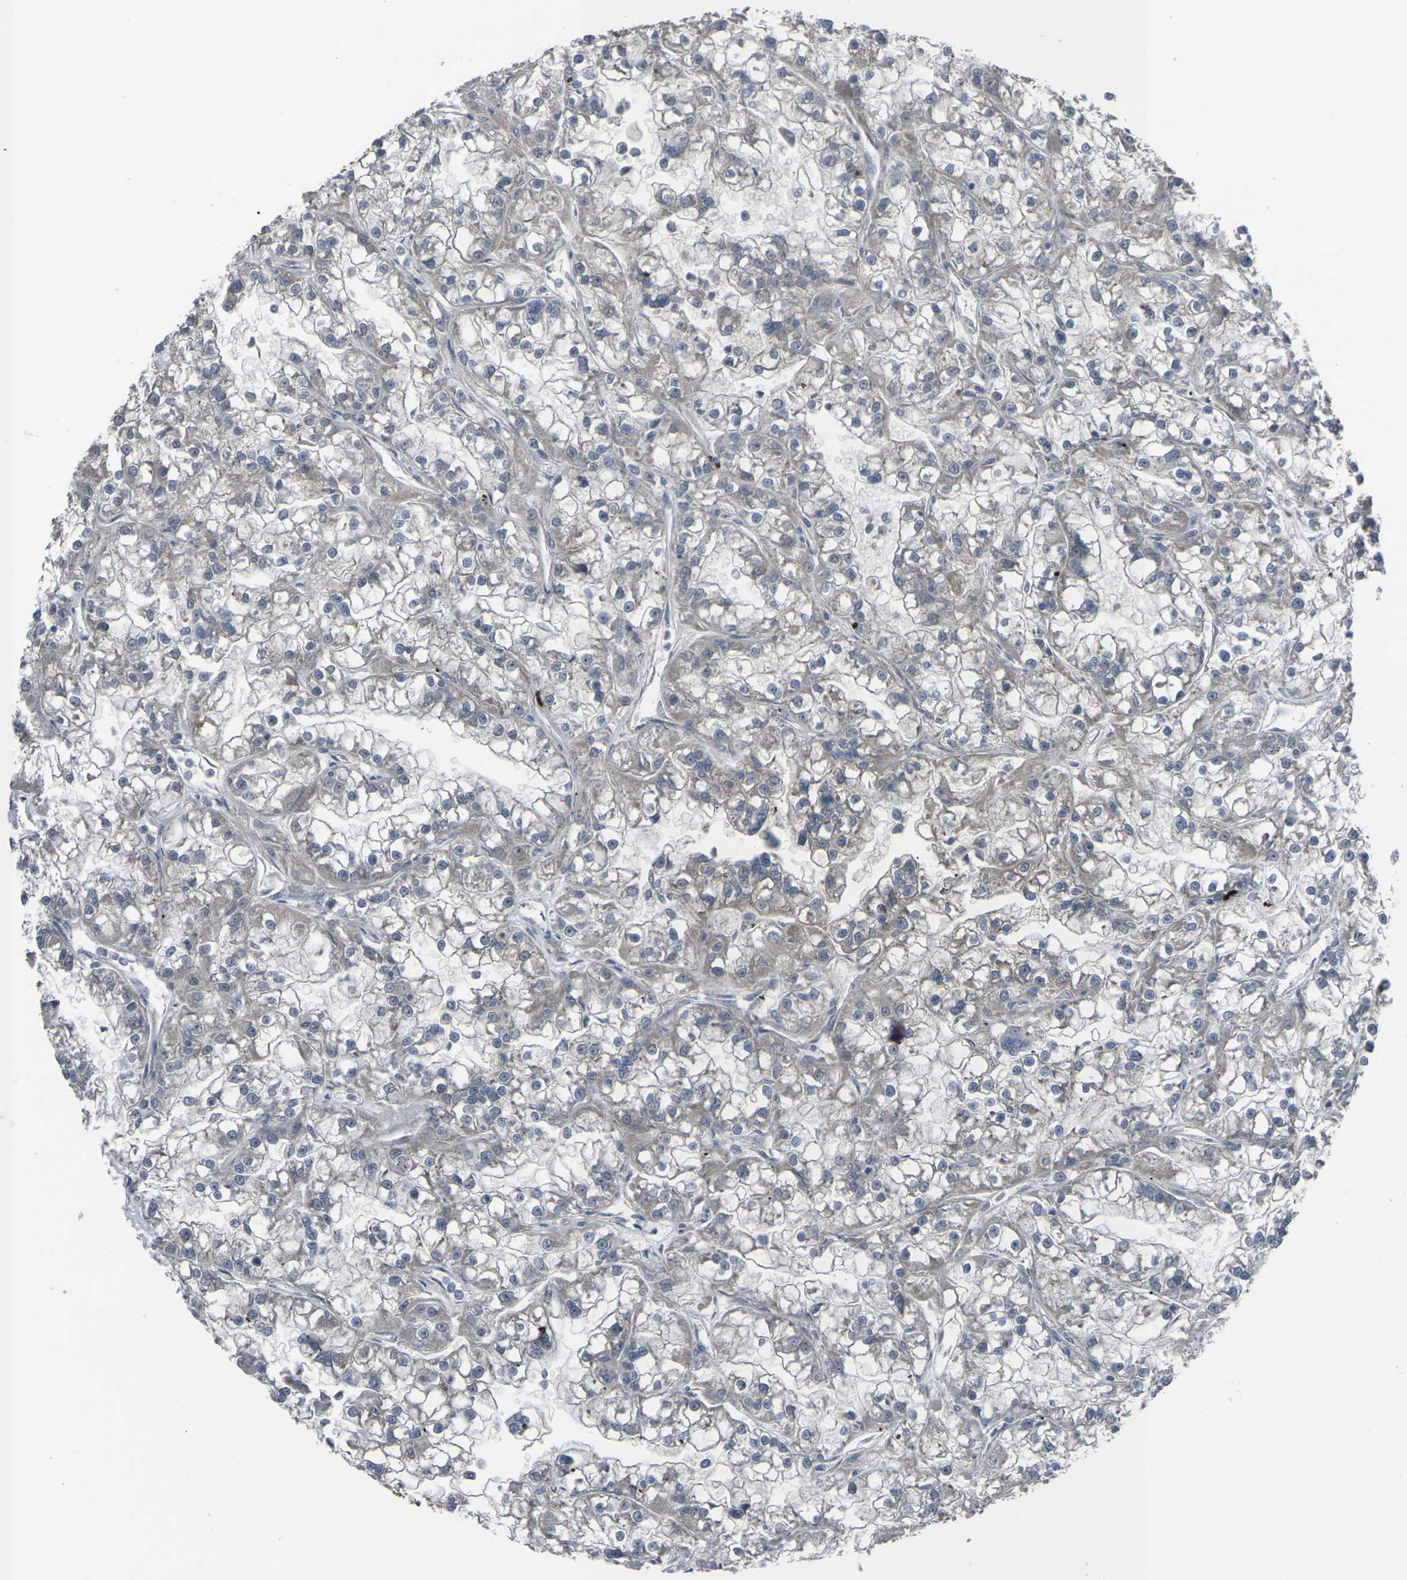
{"staining": {"intensity": "weak", "quantity": ">75%", "location": "cytoplasmic/membranous"}, "tissue": "renal cancer", "cell_type": "Tumor cells", "image_type": "cancer", "snomed": [{"axis": "morphology", "description": "Adenocarcinoma, NOS"}, {"axis": "topography", "description": "Kidney"}], "caption": "Renal adenocarcinoma tissue exhibits weak cytoplasmic/membranous staining in approximately >75% of tumor cells, visualized by immunohistochemistry. The protein of interest is shown in brown color, while the nuclei are stained blue.", "gene": "CCR10", "patient": {"sex": "female", "age": 52}}